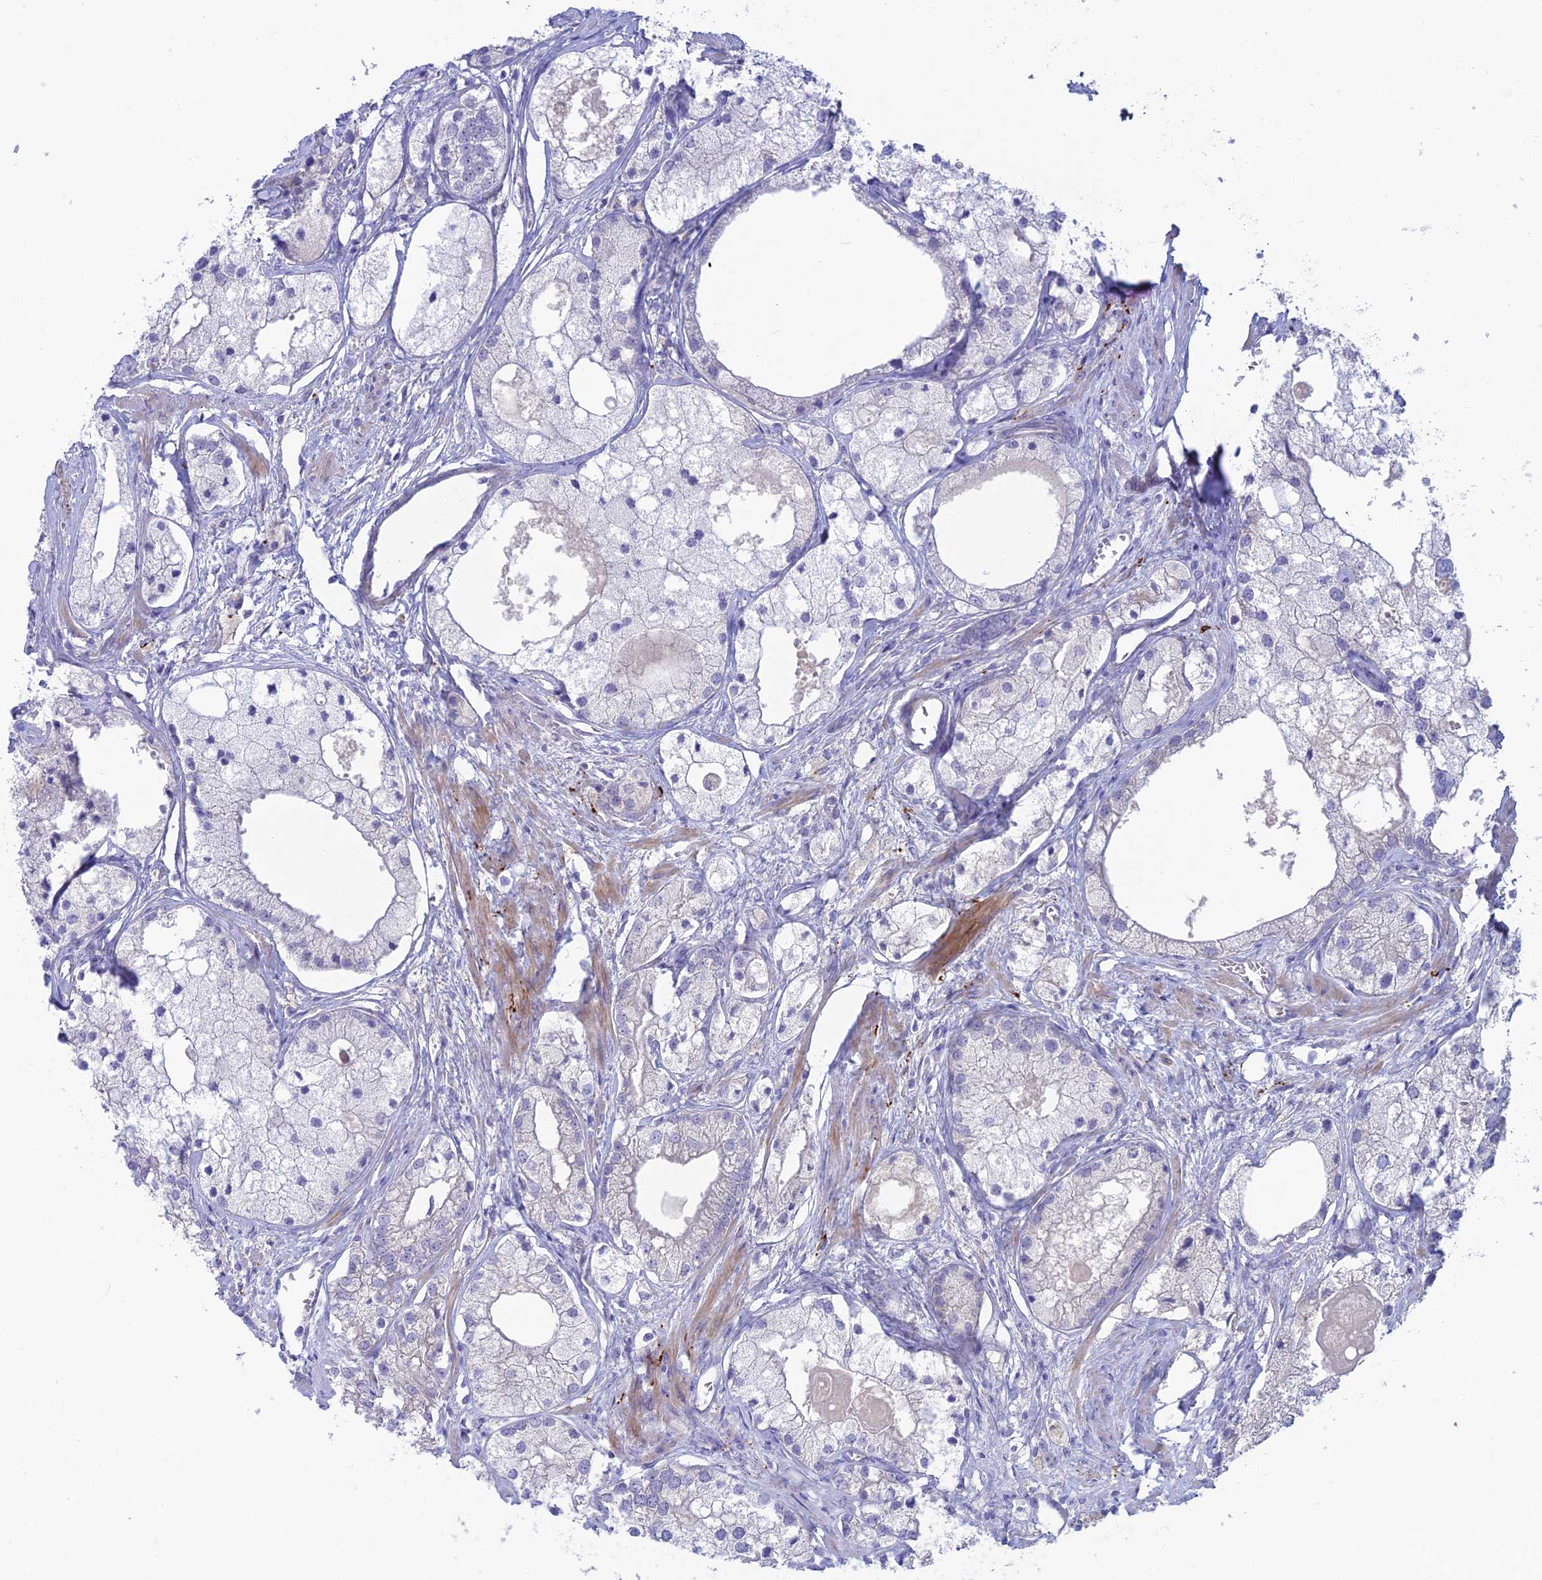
{"staining": {"intensity": "negative", "quantity": "none", "location": "none"}, "tissue": "prostate cancer", "cell_type": "Tumor cells", "image_type": "cancer", "snomed": [{"axis": "morphology", "description": "Adenocarcinoma, Low grade"}, {"axis": "topography", "description": "Prostate"}], "caption": "A histopathology image of human prostate cancer is negative for staining in tumor cells.", "gene": "XPO7", "patient": {"sex": "male", "age": 69}}